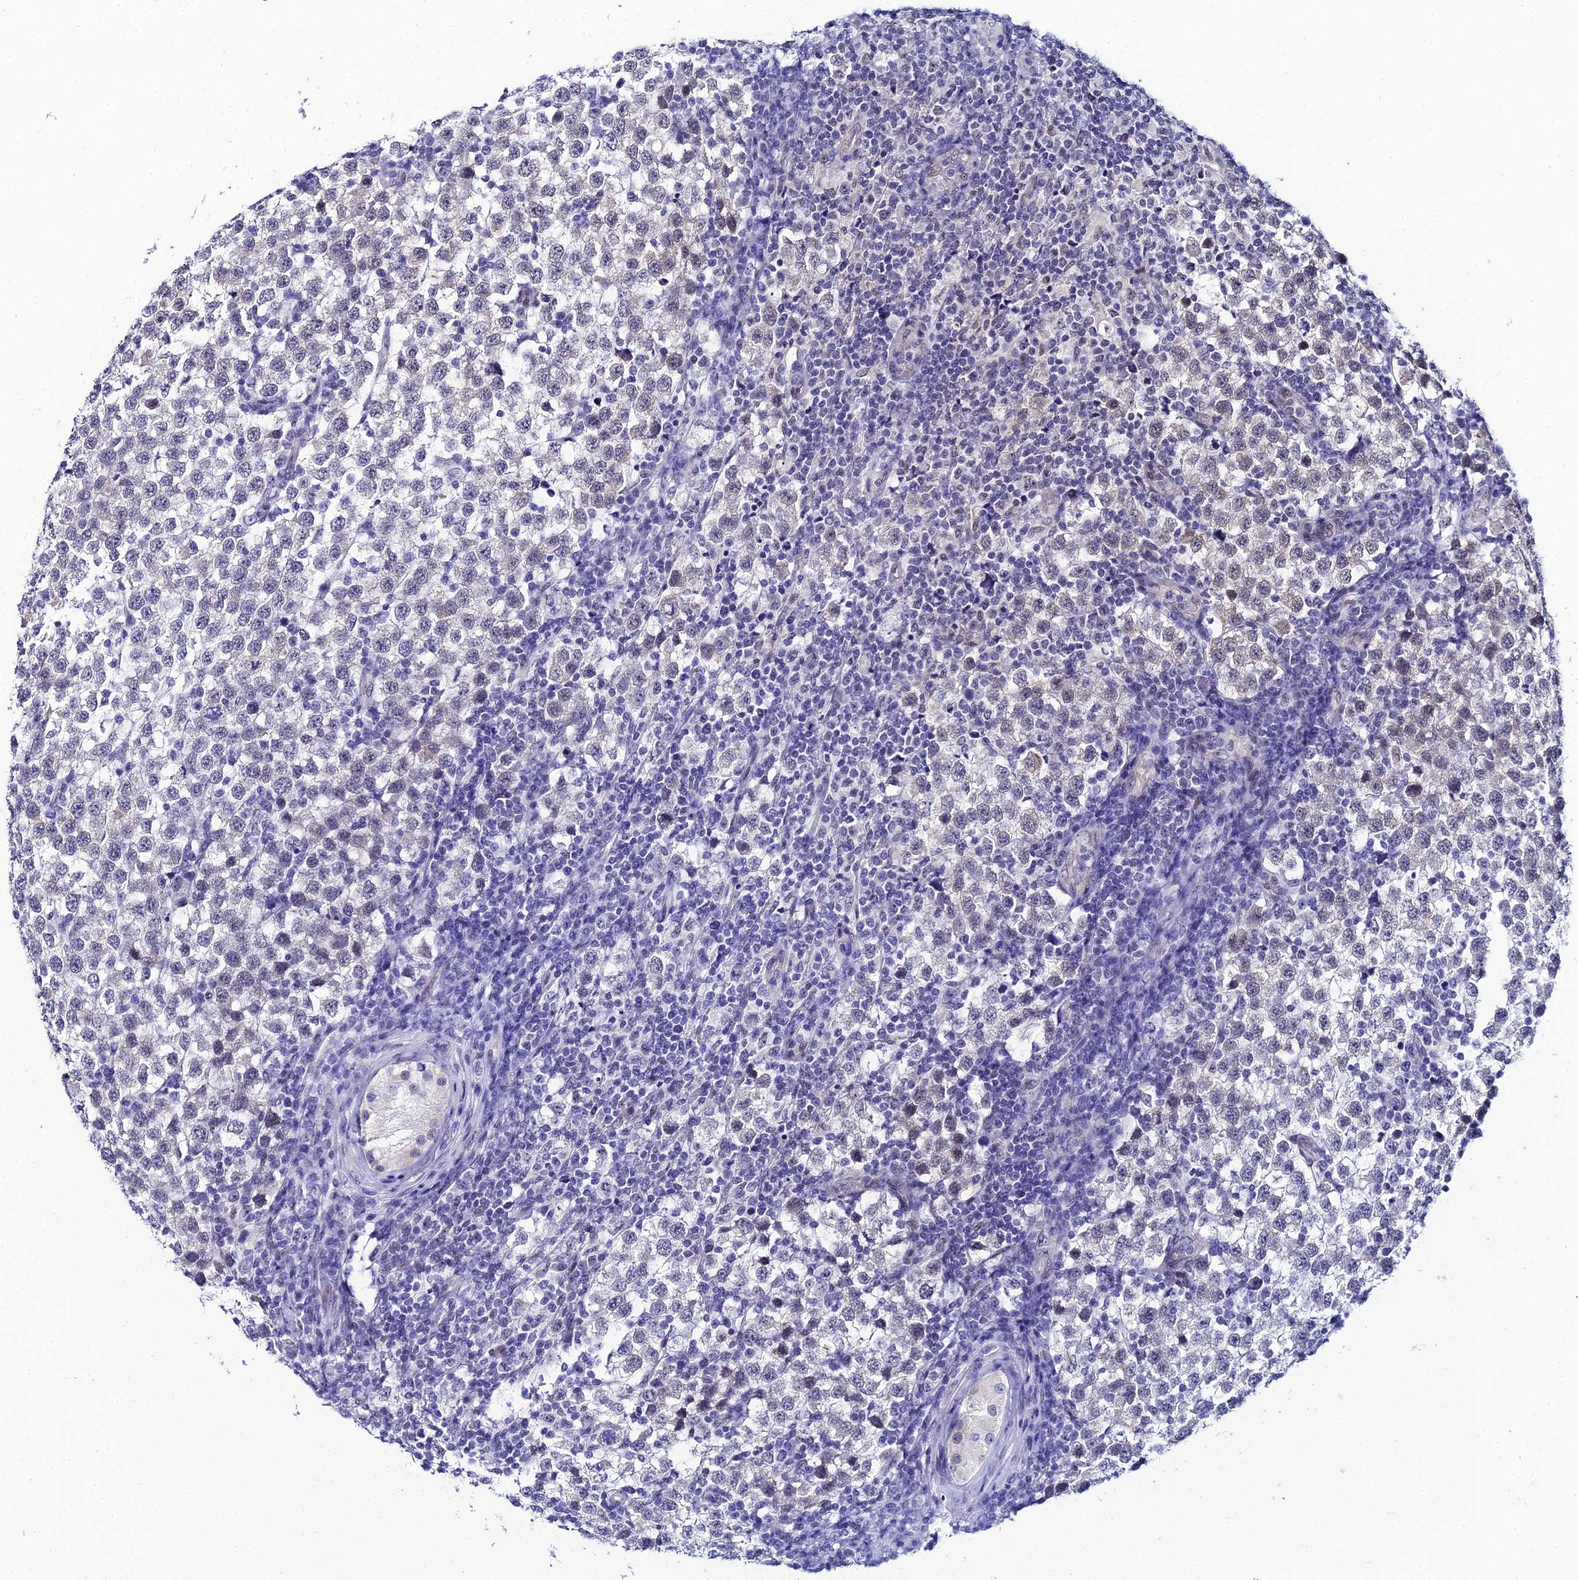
{"staining": {"intensity": "negative", "quantity": "none", "location": "none"}, "tissue": "testis cancer", "cell_type": "Tumor cells", "image_type": "cancer", "snomed": [{"axis": "morphology", "description": "Seminoma, NOS"}, {"axis": "topography", "description": "Testis"}], "caption": "Protein analysis of seminoma (testis) demonstrates no significant positivity in tumor cells.", "gene": "ZNF668", "patient": {"sex": "male", "age": 34}}